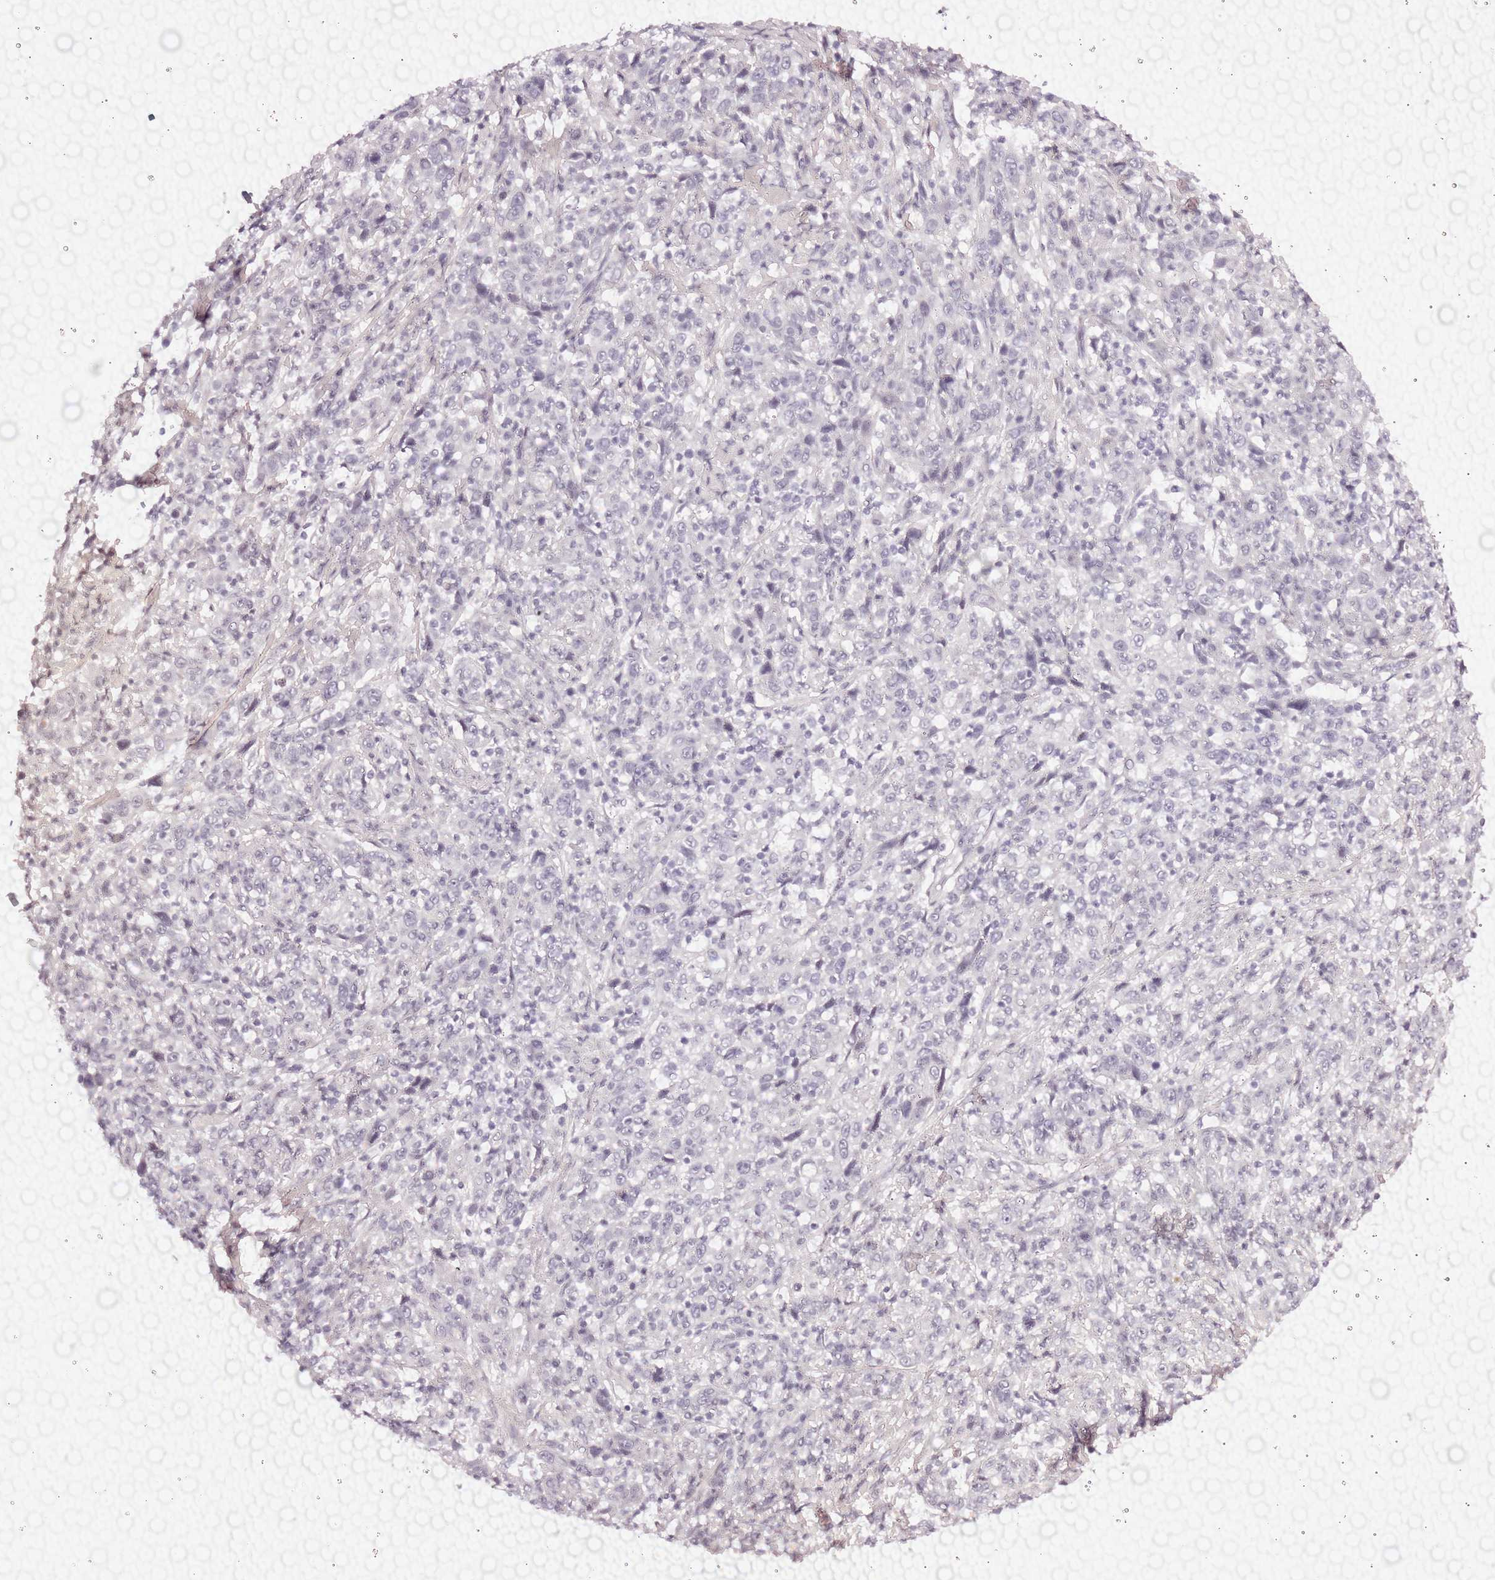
{"staining": {"intensity": "negative", "quantity": "none", "location": "none"}, "tissue": "cervical cancer", "cell_type": "Tumor cells", "image_type": "cancer", "snomed": [{"axis": "morphology", "description": "Squamous cell carcinoma, NOS"}, {"axis": "topography", "description": "Cervix"}], "caption": "IHC image of human squamous cell carcinoma (cervical) stained for a protein (brown), which shows no positivity in tumor cells.", "gene": "LIPF", "patient": {"sex": "female", "age": 46}}